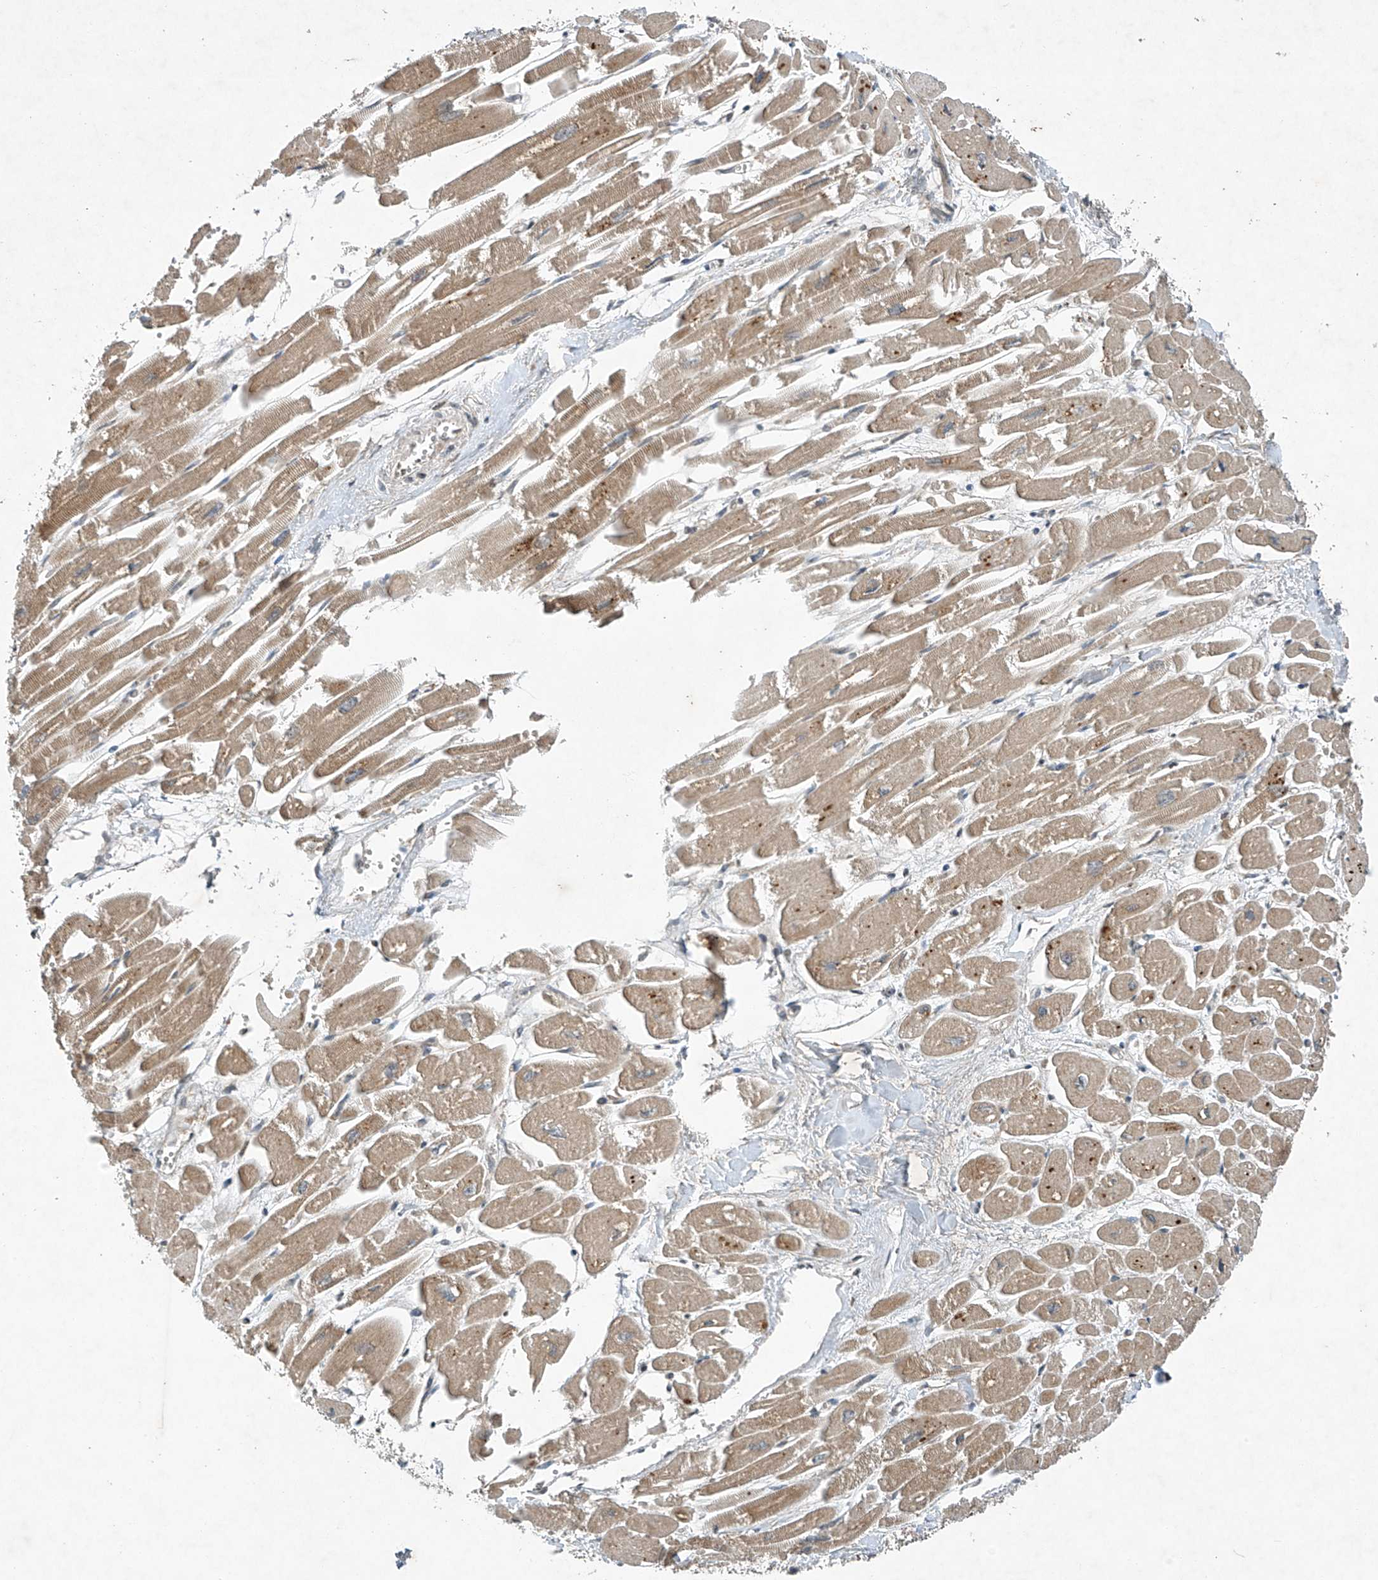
{"staining": {"intensity": "moderate", "quantity": "25%-75%", "location": "cytoplasmic/membranous"}, "tissue": "heart muscle", "cell_type": "Cardiomyocytes", "image_type": "normal", "snomed": [{"axis": "morphology", "description": "Normal tissue, NOS"}, {"axis": "topography", "description": "Heart"}], "caption": "Immunohistochemical staining of unremarkable heart muscle exhibits moderate cytoplasmic/membranous protein positivity in about 25%-75% of cardiomyocytes. The protein is shown in brown color, while the nuclei are stained blue.", "gene": "TAF8", "patient": {"sex": "male", "age": 54}}